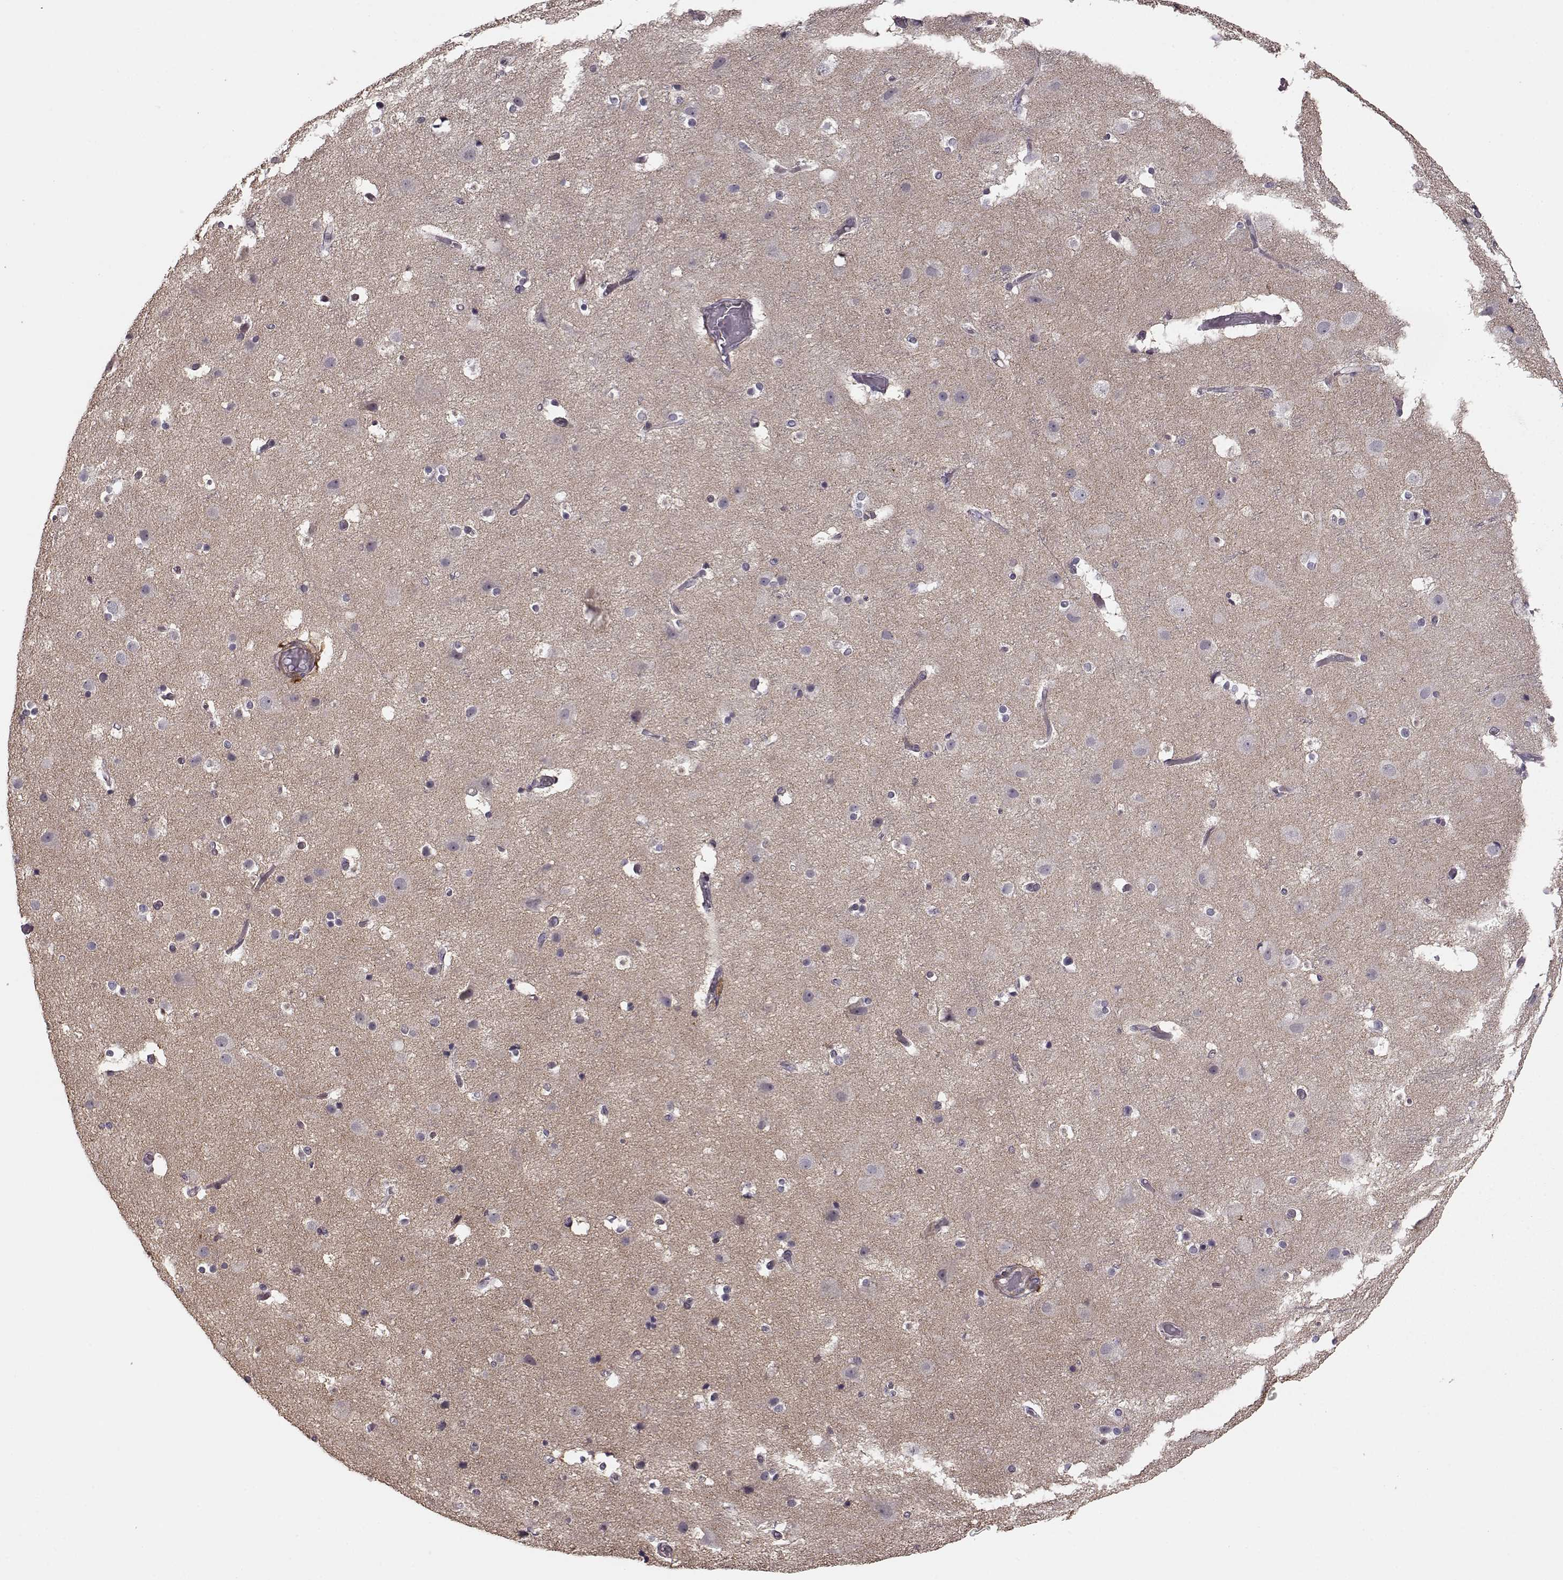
{"staining": {"intensity": "negative", "quantity": "none", "location": "none"}, "tissue": "cerebral cortex", "cell_type": "Endothelial cells", "image_type": "normal", "snomed": [{"axis": "morphology", "description": "Normal tissue, NOS"}, {"axis": "topography", "description": "Cerebral cortex"}], "caption": "Immunohistochemistry (IHC) micrograph of unremarkable human cerebral cortex stained for a protein (brown), which reveals no positivity in endothelial cells. Brightfield microscopy of immunohistochemistry (IHC) stained with DAB (brown) and hematoxylin (blue), captured at high magnification.", "gene": "SLAIN2", "patient": {"sex": "female", "age": 52}}